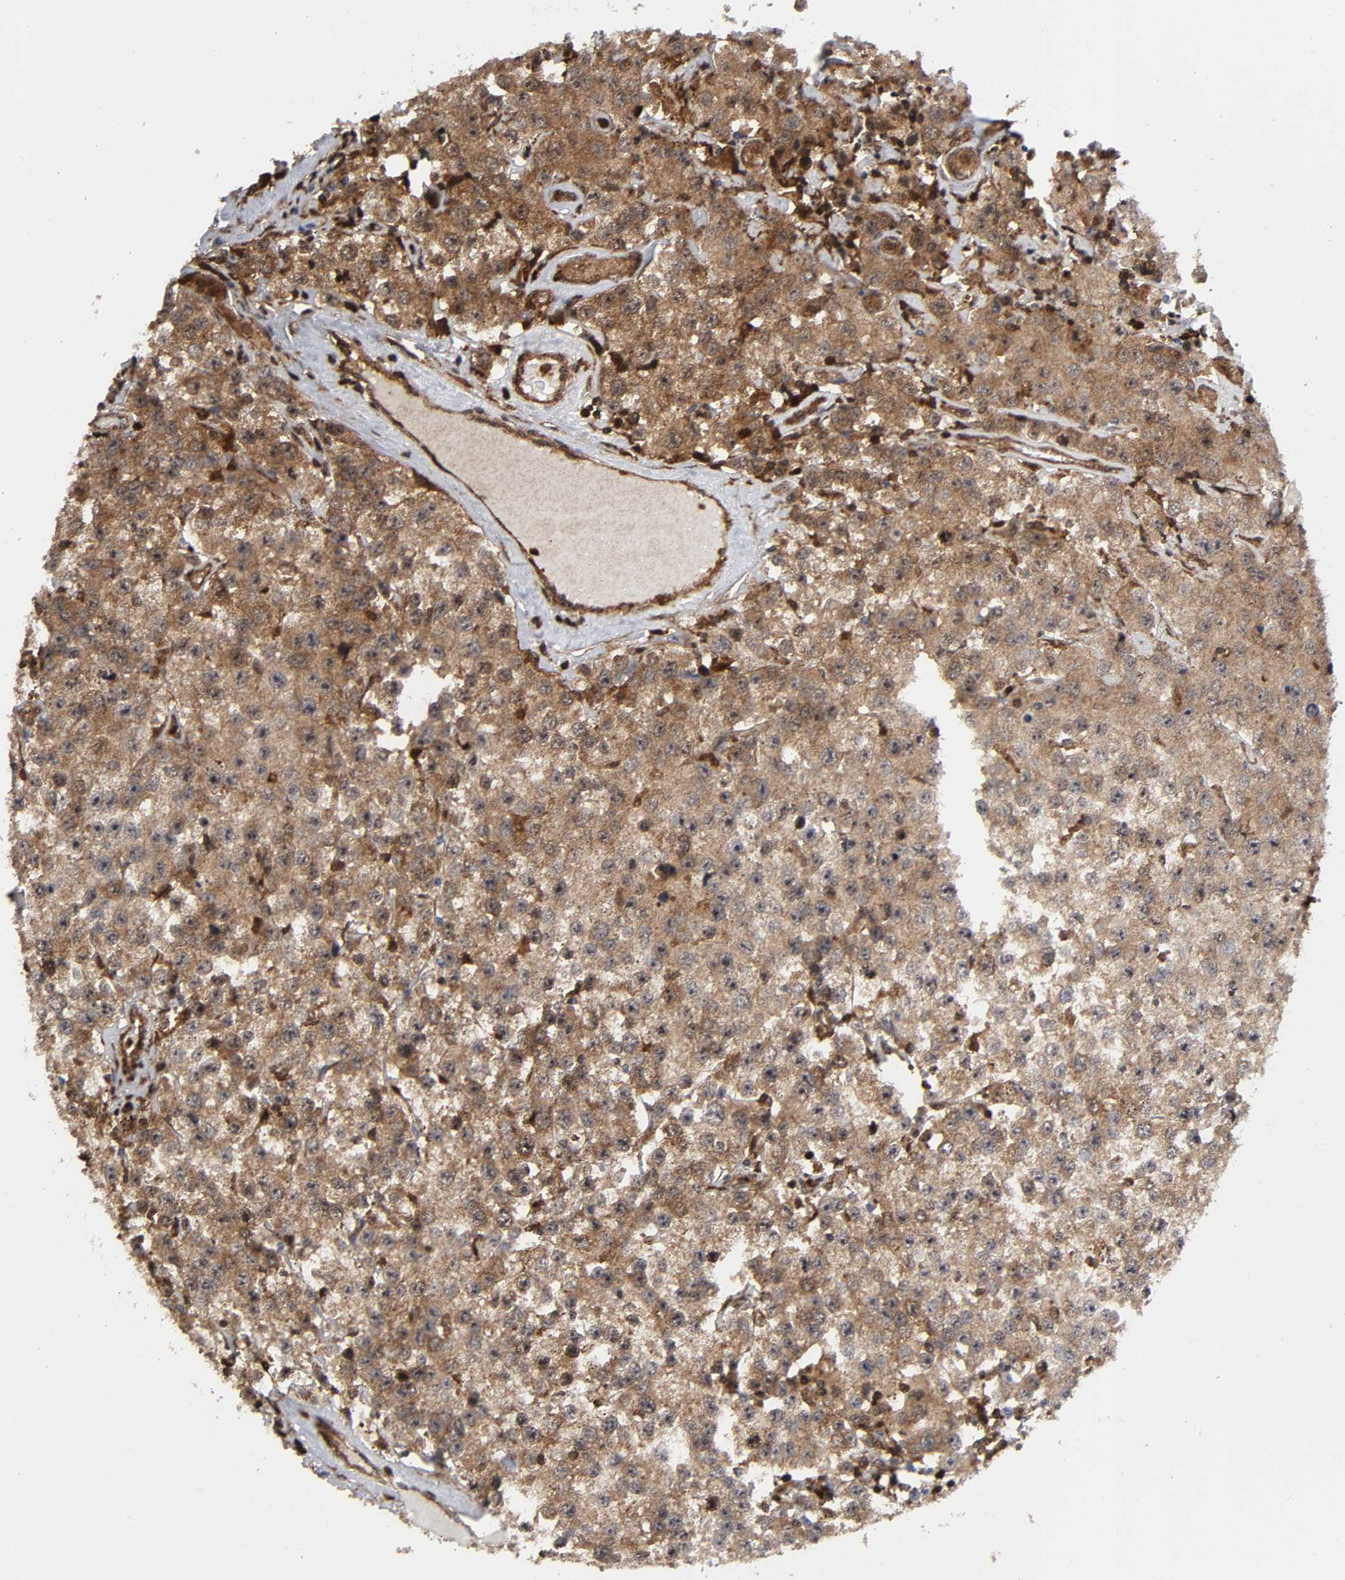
{"staining": {"intensity": "moderate", "quantity": ">75%", "location": "cytoplasmic/membranous"}, "tissue": "testis cancer", "cell_type": "Tumor cells", "image_type": "cancer", "snomed": [{"axis": "morphology", "description": "Seminoma, NOS"}, {"axis": "topography", "description": "Testis"}], "caption": "Testis seminoma stained for a protein shows moderate cytoplasmic/membranous positivity in tumor cells. Nuclei are stained in blue.", "gene": "MAPK1", "patient": {"sex": "male", "age": 52}}